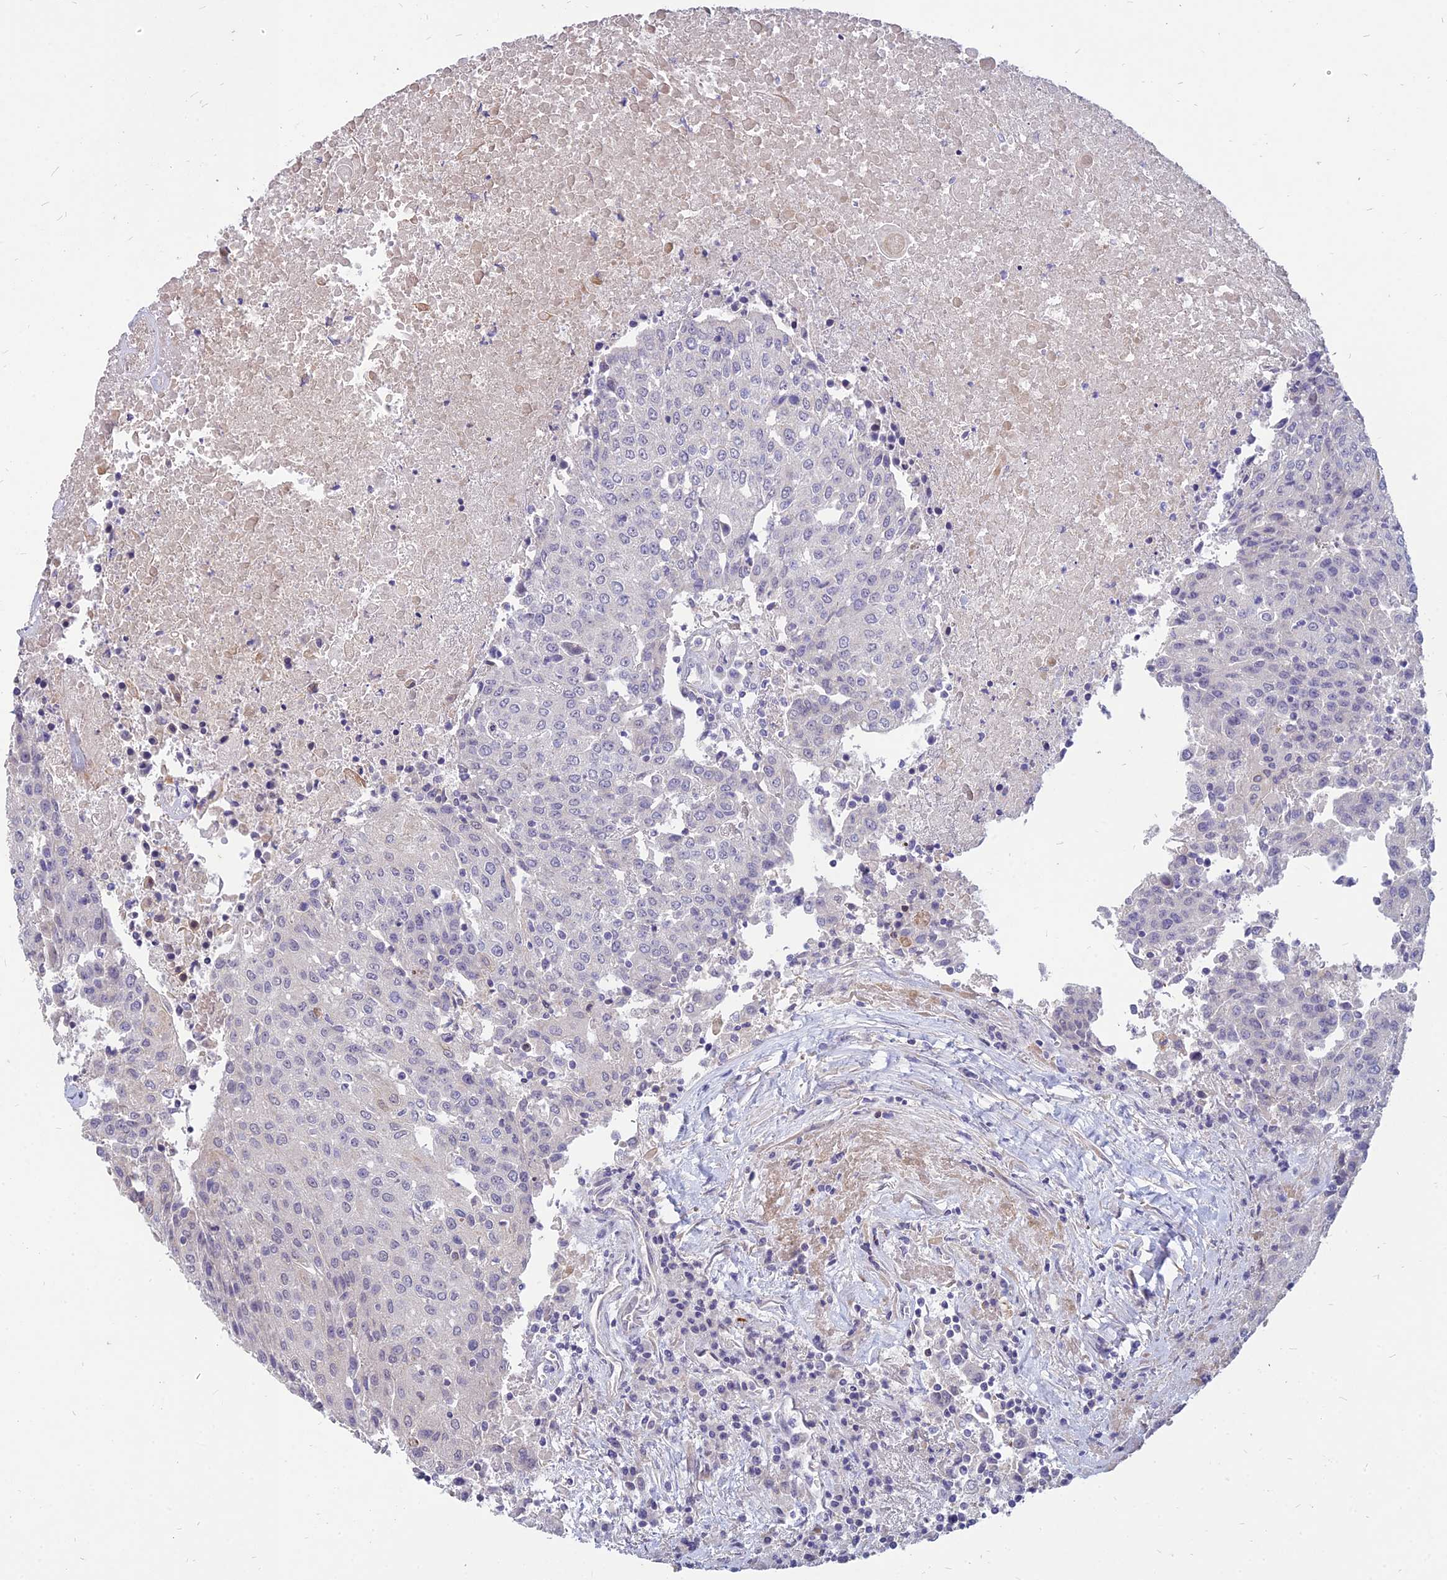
{"staining": {"intensity": "negative", "quantity": "none", "location": "none"}, "tissue": "urothelial cancer", "cell_type": "Tumor cells", "image_type": "cancer", "snomed": [{"axis": "morphology", "description": "Urothelial carcinoma, High grade"}, {"axis": "topography", "description": "Urinary bladder"}], "caption": "High power microscopy histopathology image of an immunohistochemistry image of high-grade urothelial carcinoma, revealing no significant staining in tumor cells. Nuclei are stained in blue.", "gene": "ST3GAL6", "patient": {"sex": "female", "age": 85}}